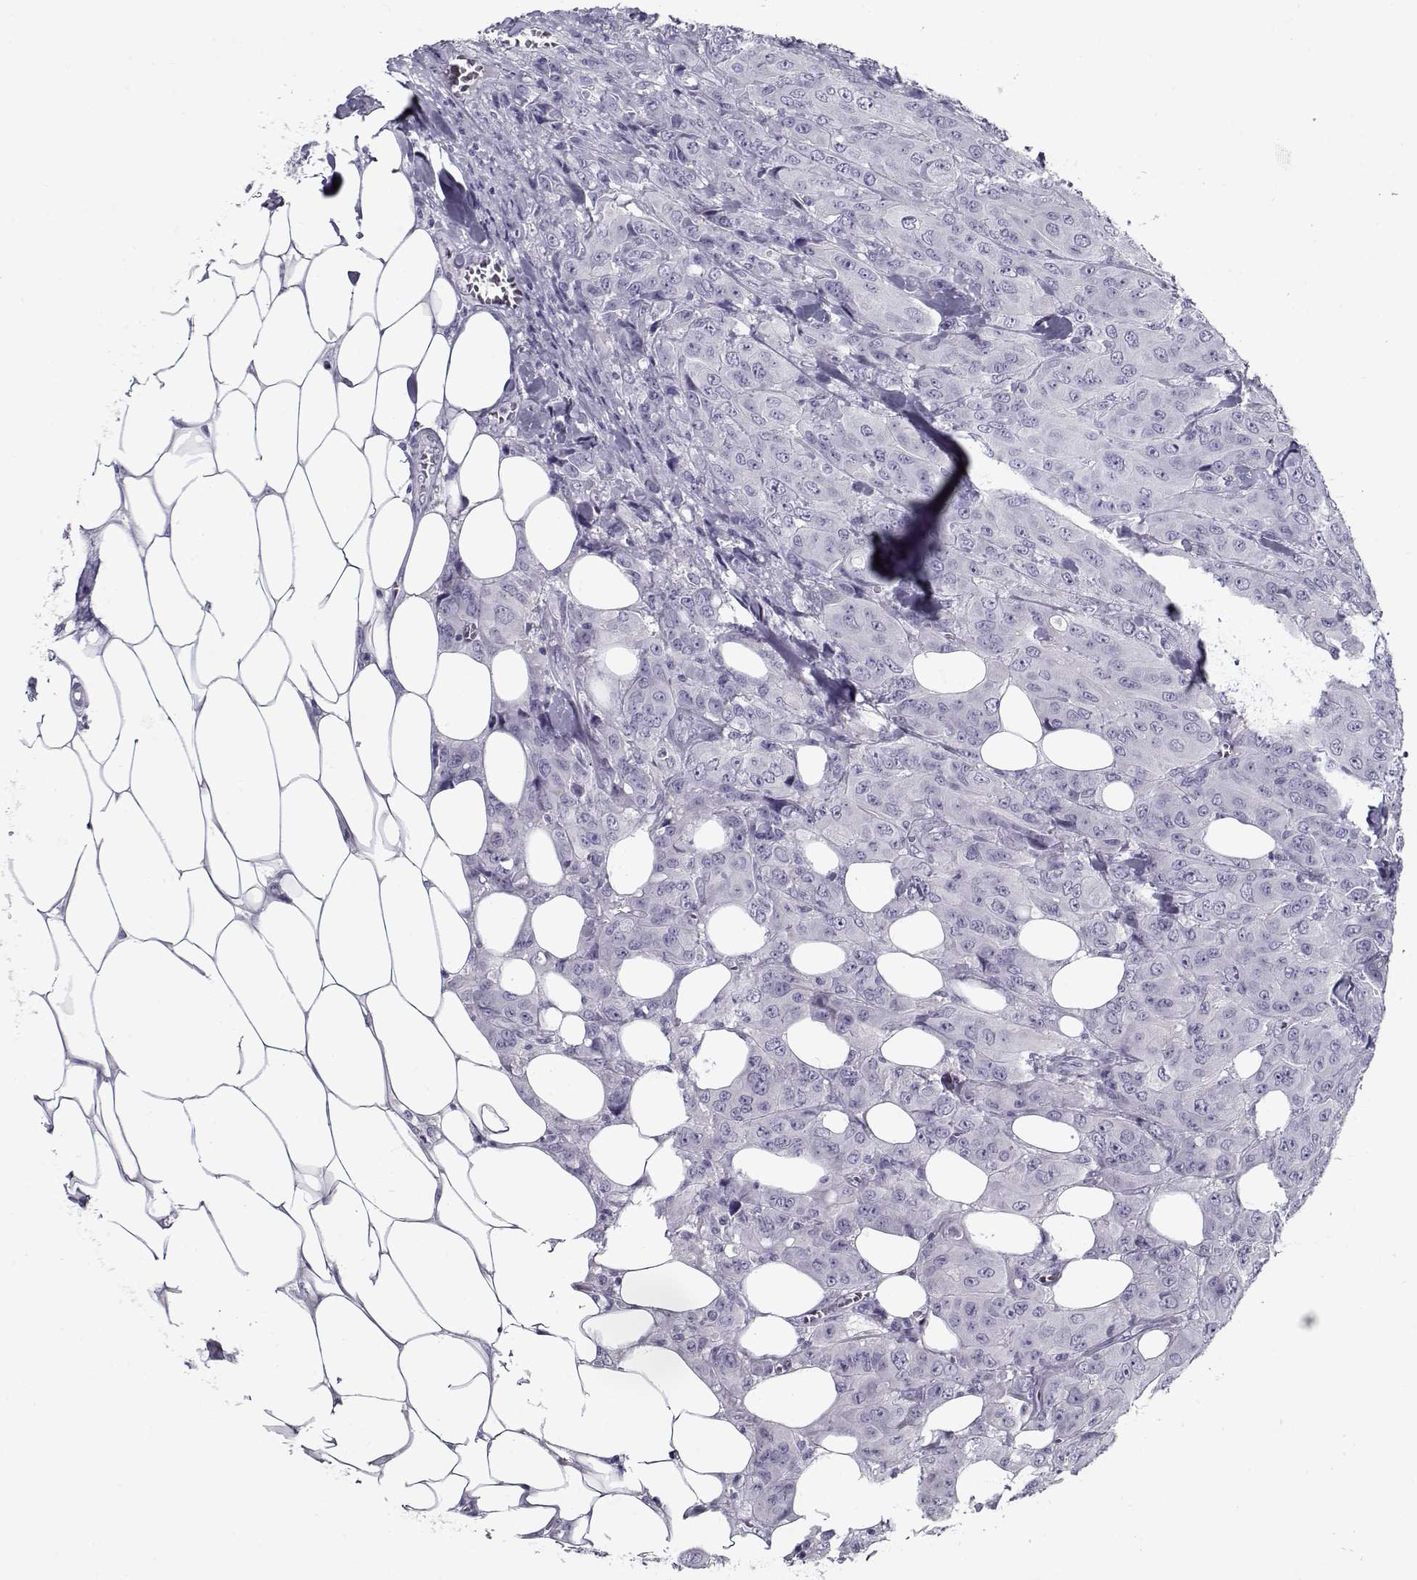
{"staining": {"intensity": "negative", "quantity": "none", "location": "none"}, "tissue": "breast cancer", "cell_type": "Tumor cells", "image_type": "cancer", "snomed": [{"axis": "morphology", "description": "Duct carcinoma"}, {"axis": "topography", "description": "Breast"}], "caption": "High power microscopy image of an IHC micrograph of breast cancer, revealing no significant staining in tumor cells.", "gene": "GAGE2A", "patient": {"sex": "female", "age": 43}}